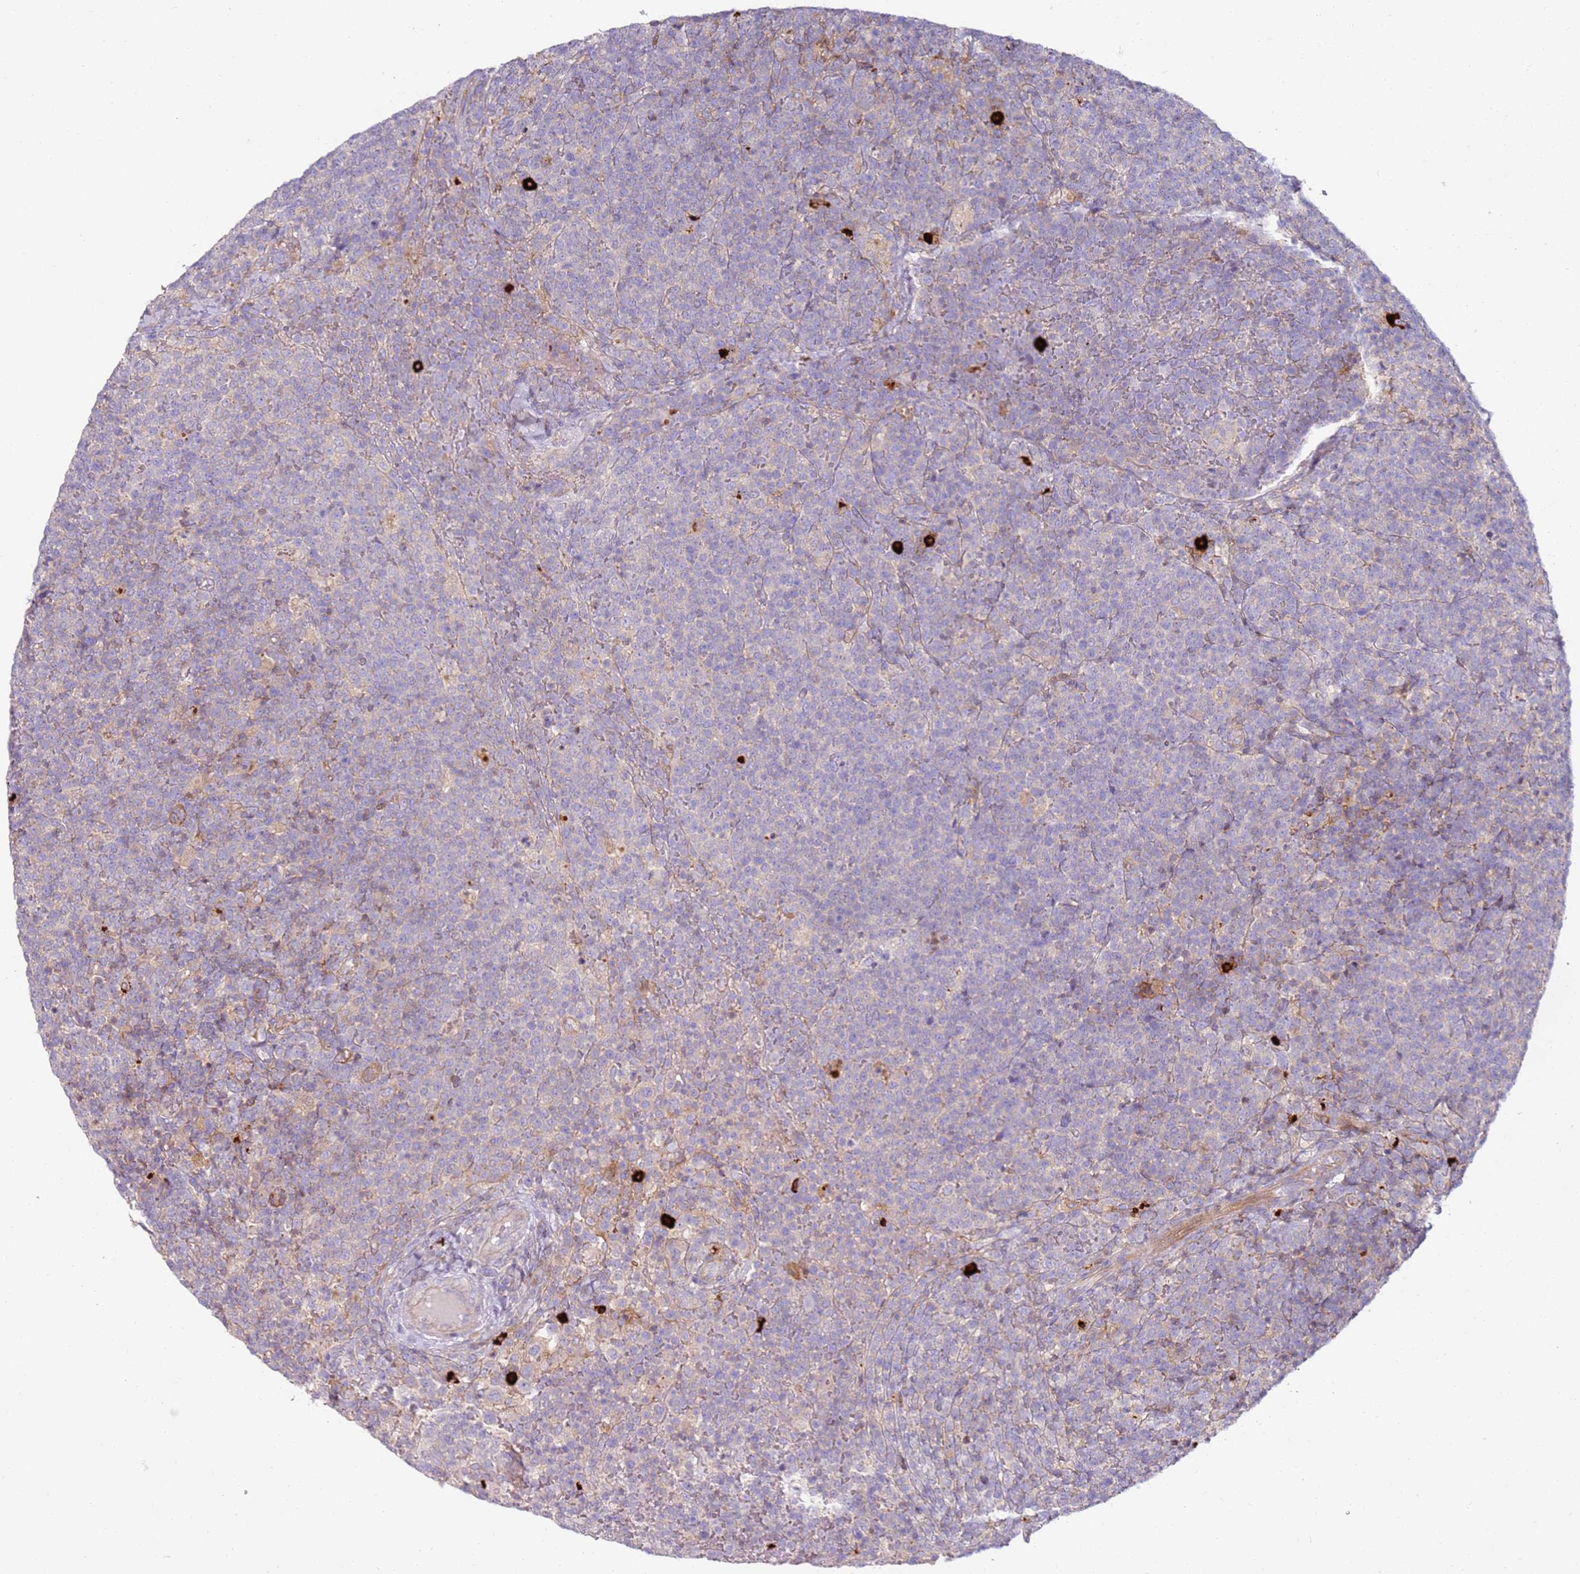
{"staining": {"intensity": "negative", "quantity": "none", "location": "none"}, "tissue": "lymphoma", "cell_type": "Tumor cells", "image_type": "cancer", "snomed": [{"axis": "morphology", "description": "Malignant lymphoma, non-Hodgkin's type, High grade"}, {"axis": "topography", "description": "Lymph node"}], "caption": "Tumor cells are negative for brown protein staining in lymphoma.", "gene": "FPR1", "patient": {"sex": "male", "age": 61}}